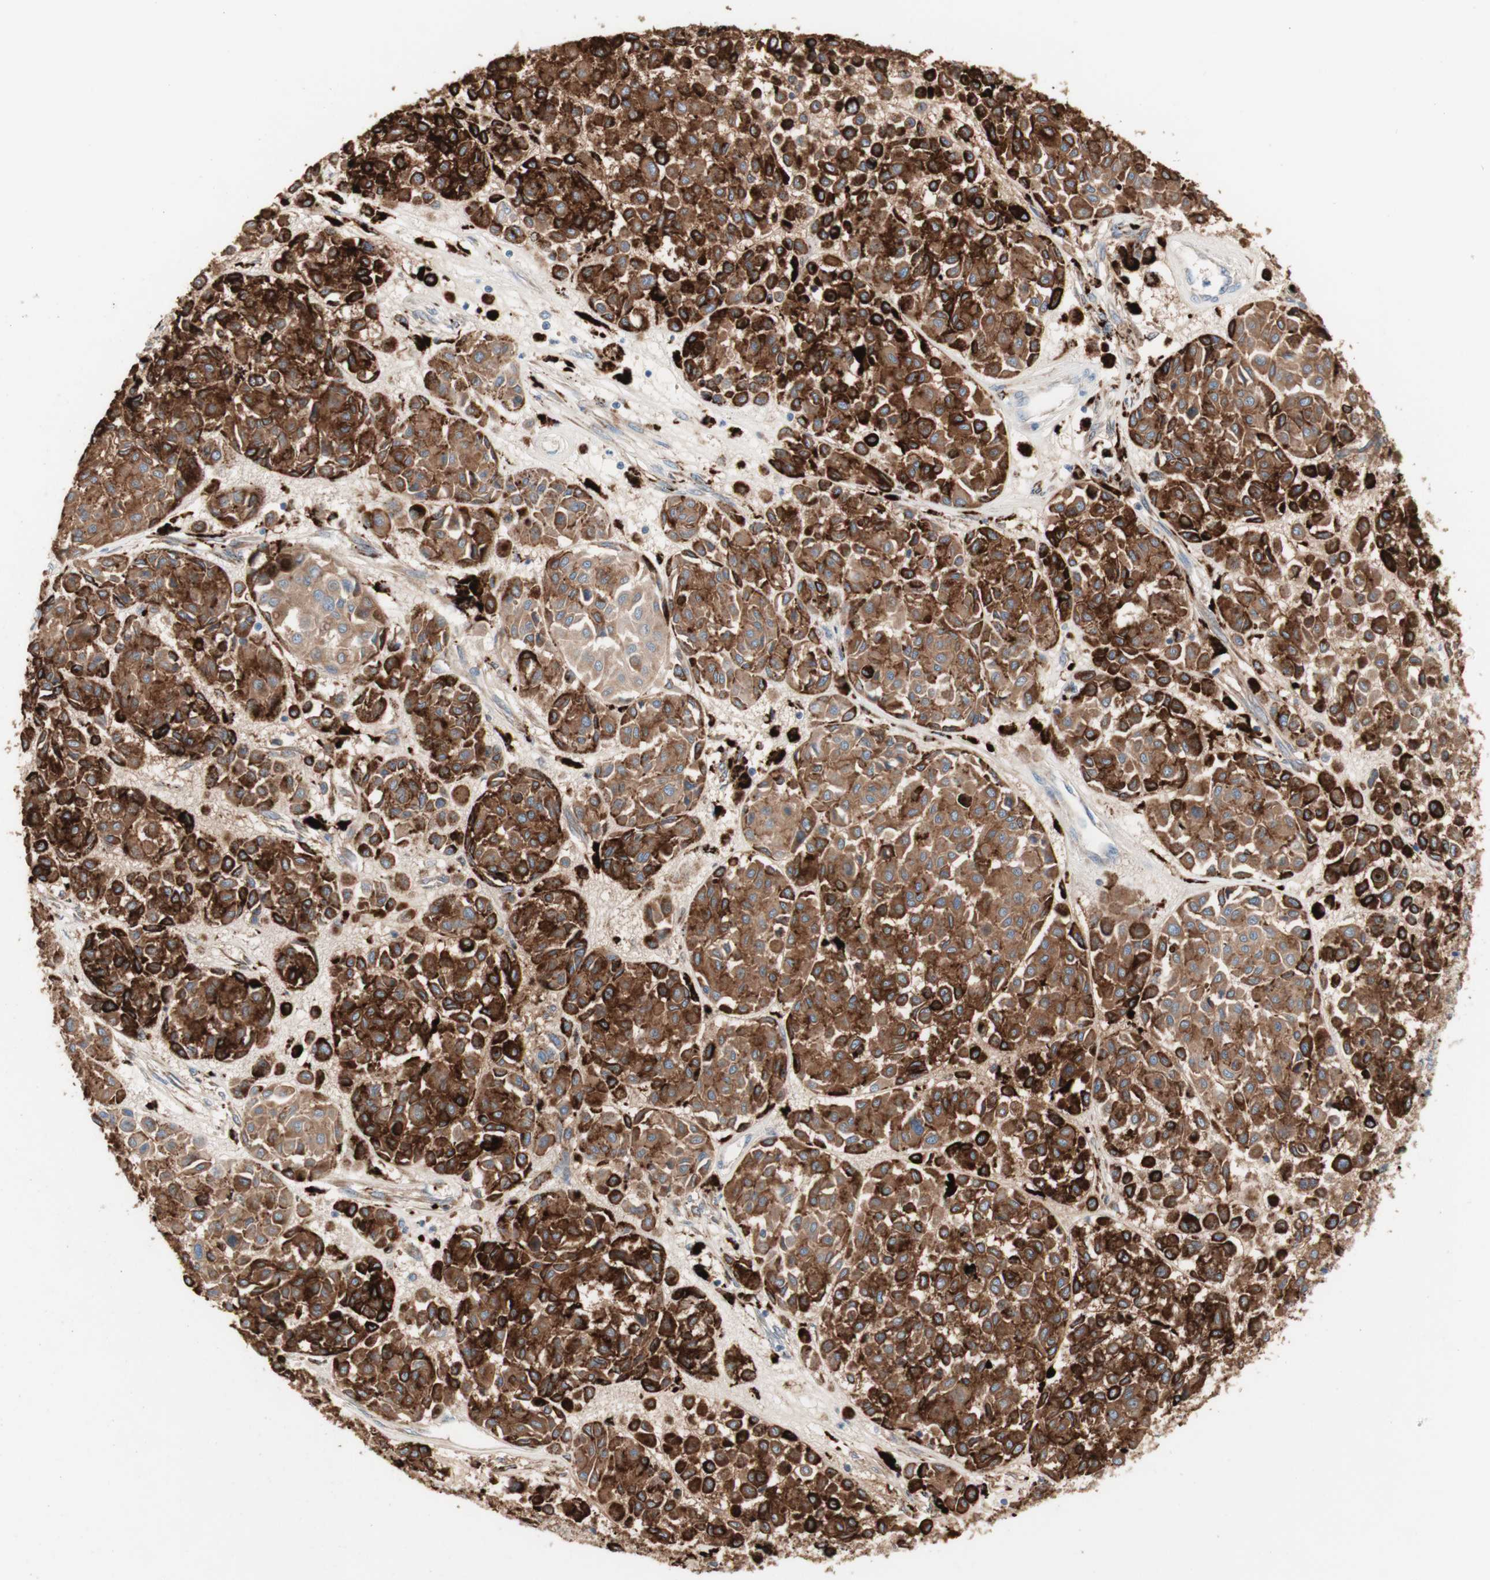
{"staining": {"intensity": "strong", "quantity": ">75%", "location": "cytoplasmic/membranous"}, "tissue": "melanoma", "cell_type": "Tumor cells", "image_type": "cancer", "snomed": [{"axis": "morphology", "description": "Malignant melanoma, Metastatic site"}, {"axis": "topography", "description": "Soft tissue"}], "caption": "Strong cytoplasmic/membranous positivity is present in about >75% of tumor cells in malignant melanoma (metastatic site). (IHC, brightfield microscopy, high magnification).", "gene": "URB2", "patient": {"sex": "male", "age": 41}}